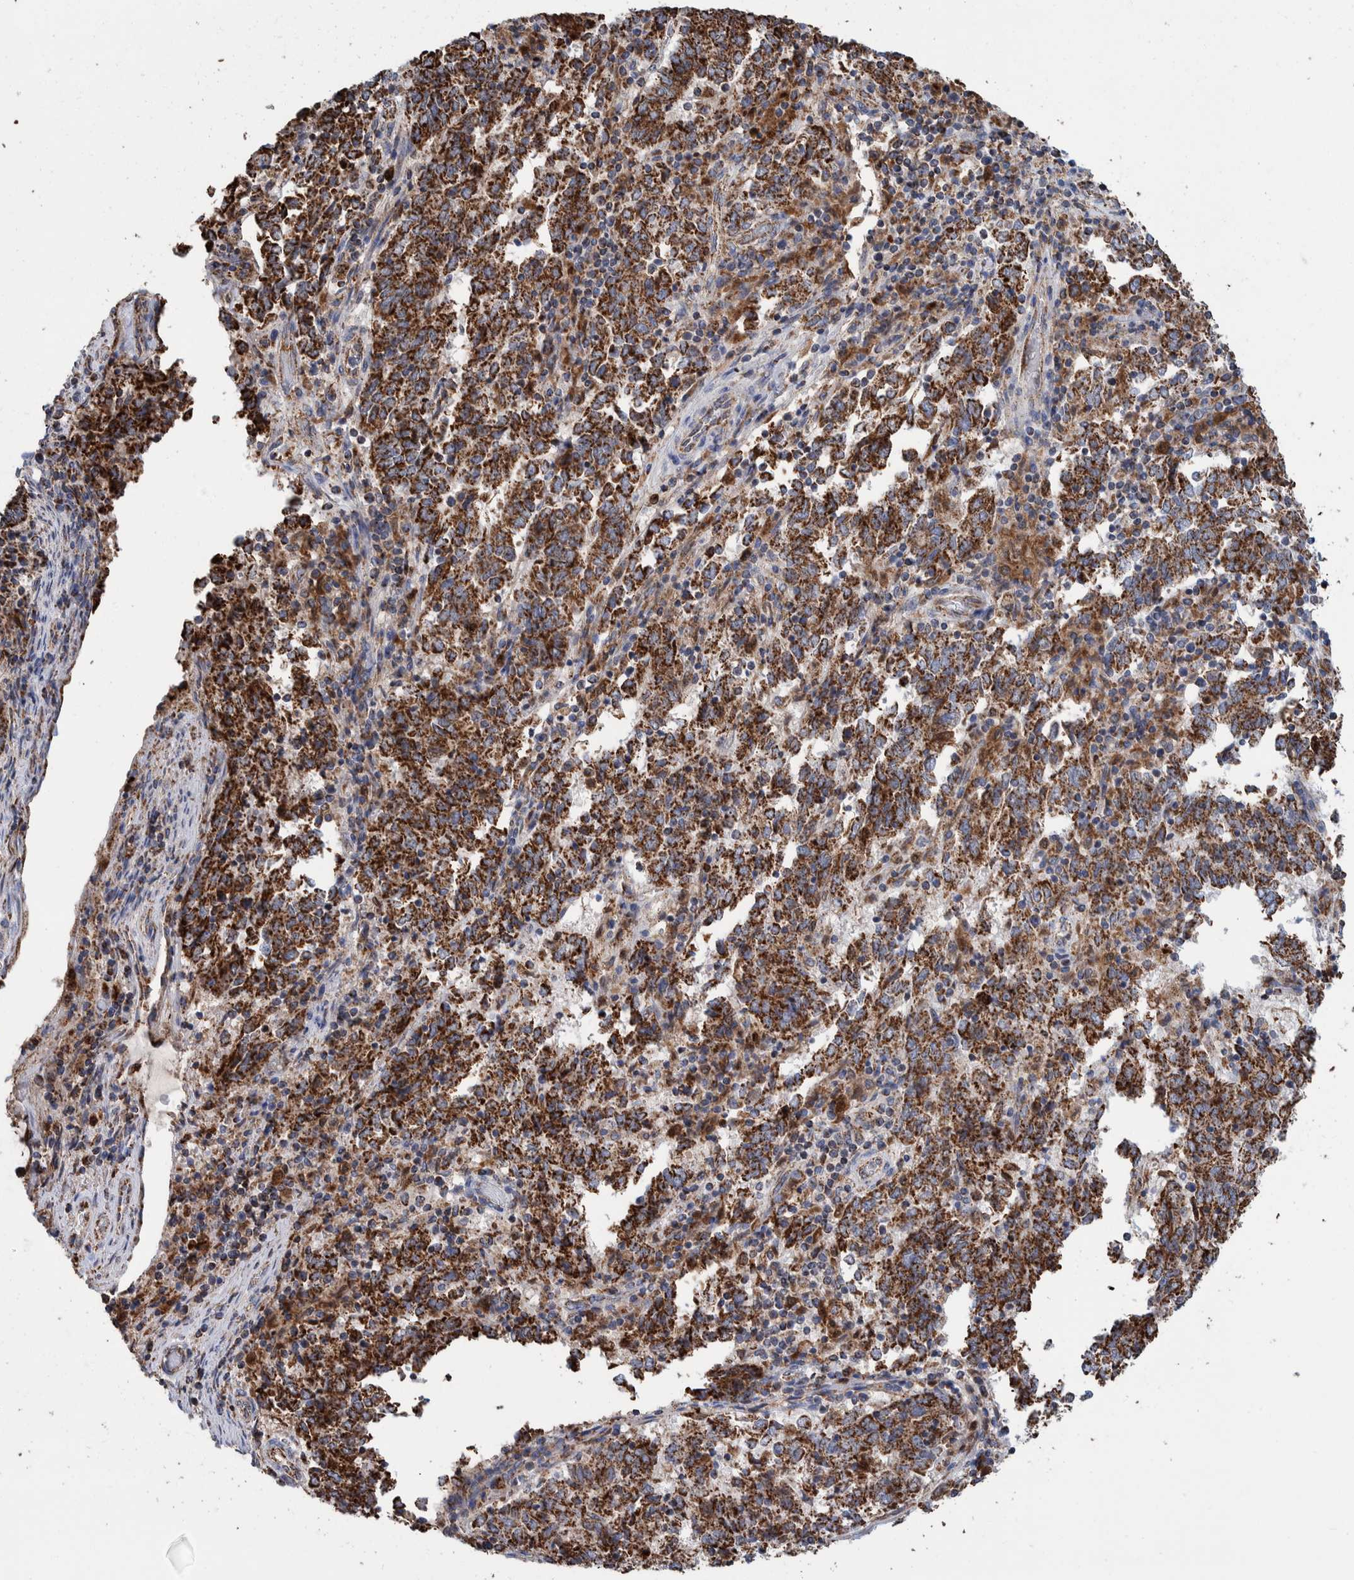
{"staining": {"intensity": "strong", "quantity": ">75%", "location": "cytoplasmic/membranous"}, "tissue": "endometrial cancer", "cell_type": "Tumor cells", "image_type": "cancer", "snomed": [{"axis": "morphology", "description": "Adenocarcinoma, NOS"}, {"axis": "topography", "description": "Endometrium"}], "caption": "Strong cytoplasmic/membranous protein staining is identified in about >75% of tumor cells in endometrial cancer (adenocarcinoma).", "gene": "DECR1", "patient": {"sex": "female", "age": 80}}